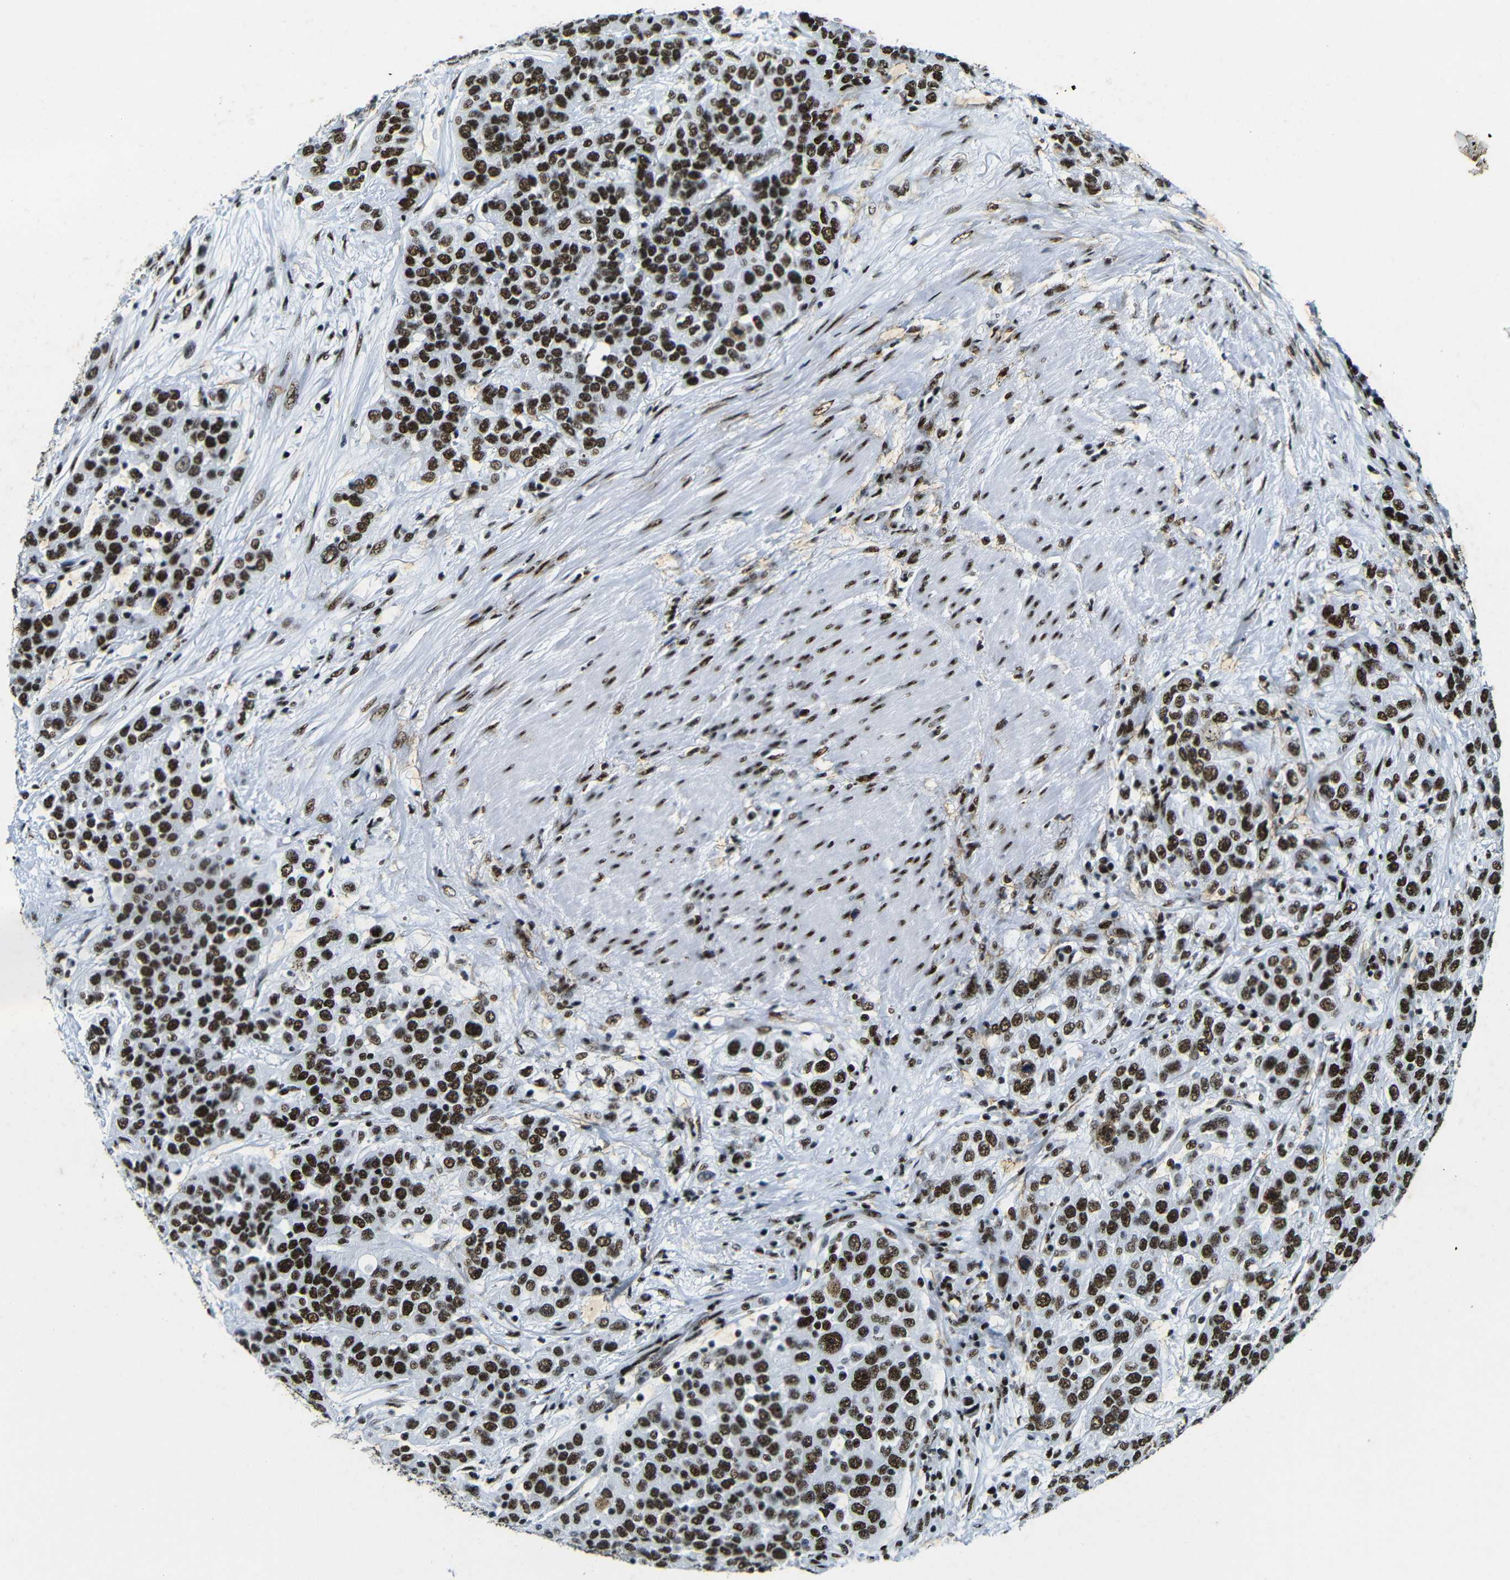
{"staining": {"intensity": "strong", "quantity": ">75%", "location": "nuclear"}, "tissue": "urothelial cancer", "cell_type": "Tumor cells", "image_type": "cancer", "snomed": [{"axis": "morphology", "description": "Urothelial carcinoma, High grade"}, {"axis": "topography", "description": "Urinary bladder"}], "caption": "DAB (3,3'-diaminobenzidine) immunohistochemical staining of urothelial carcinoma (high-grade) demonstrates strong nuclear protein staining in about >75% of tumor cells. Ihc stains the protein in brown and the nuclei are stained blue.", "gene": "SRSF1", "patient": {"sex": "female", "age": 80}}